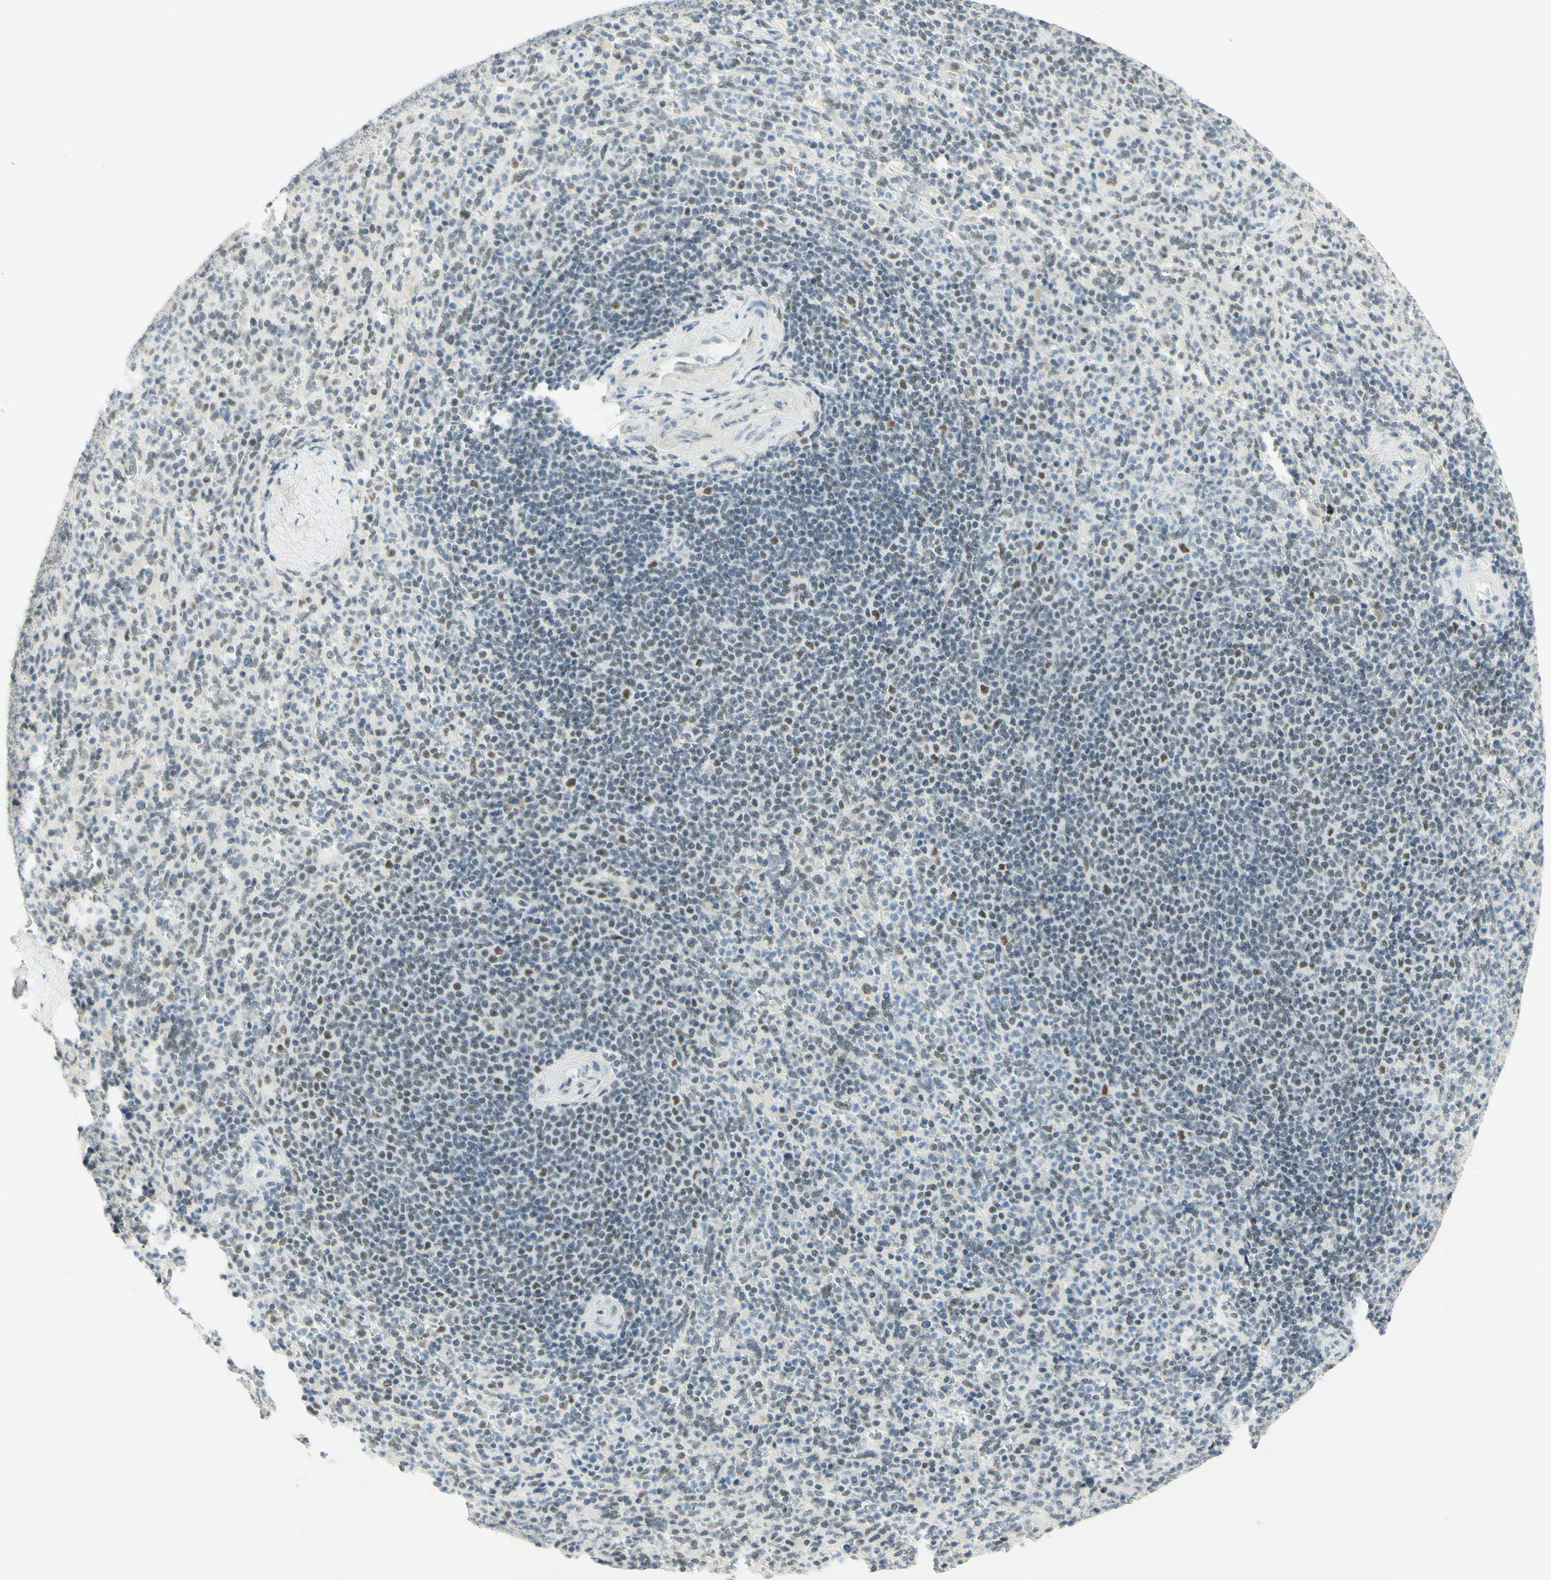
{"staining": {"intensity": "weak", "quantity": "25%-75%", "location": "nuclear"}, "tissue": "spleen", "cell_type": "Cells in red pulp", "image_type": "normal", "snomed": [{"axis": "morphology", "description": "Normal tissue, NOS"}, {"axis": "topography", "description": "Spleen"}], "caption": "Normal spleen shows weak nuclear staining in about 25%-75% of cells in red pulp, visualized by immunohistochemistry. Immunohistochemistry (ihc) stains the protein in brown and the nuclei are stained blue.", "gene": "PMS2", "patient": {"sex": "male", "age": 36}}